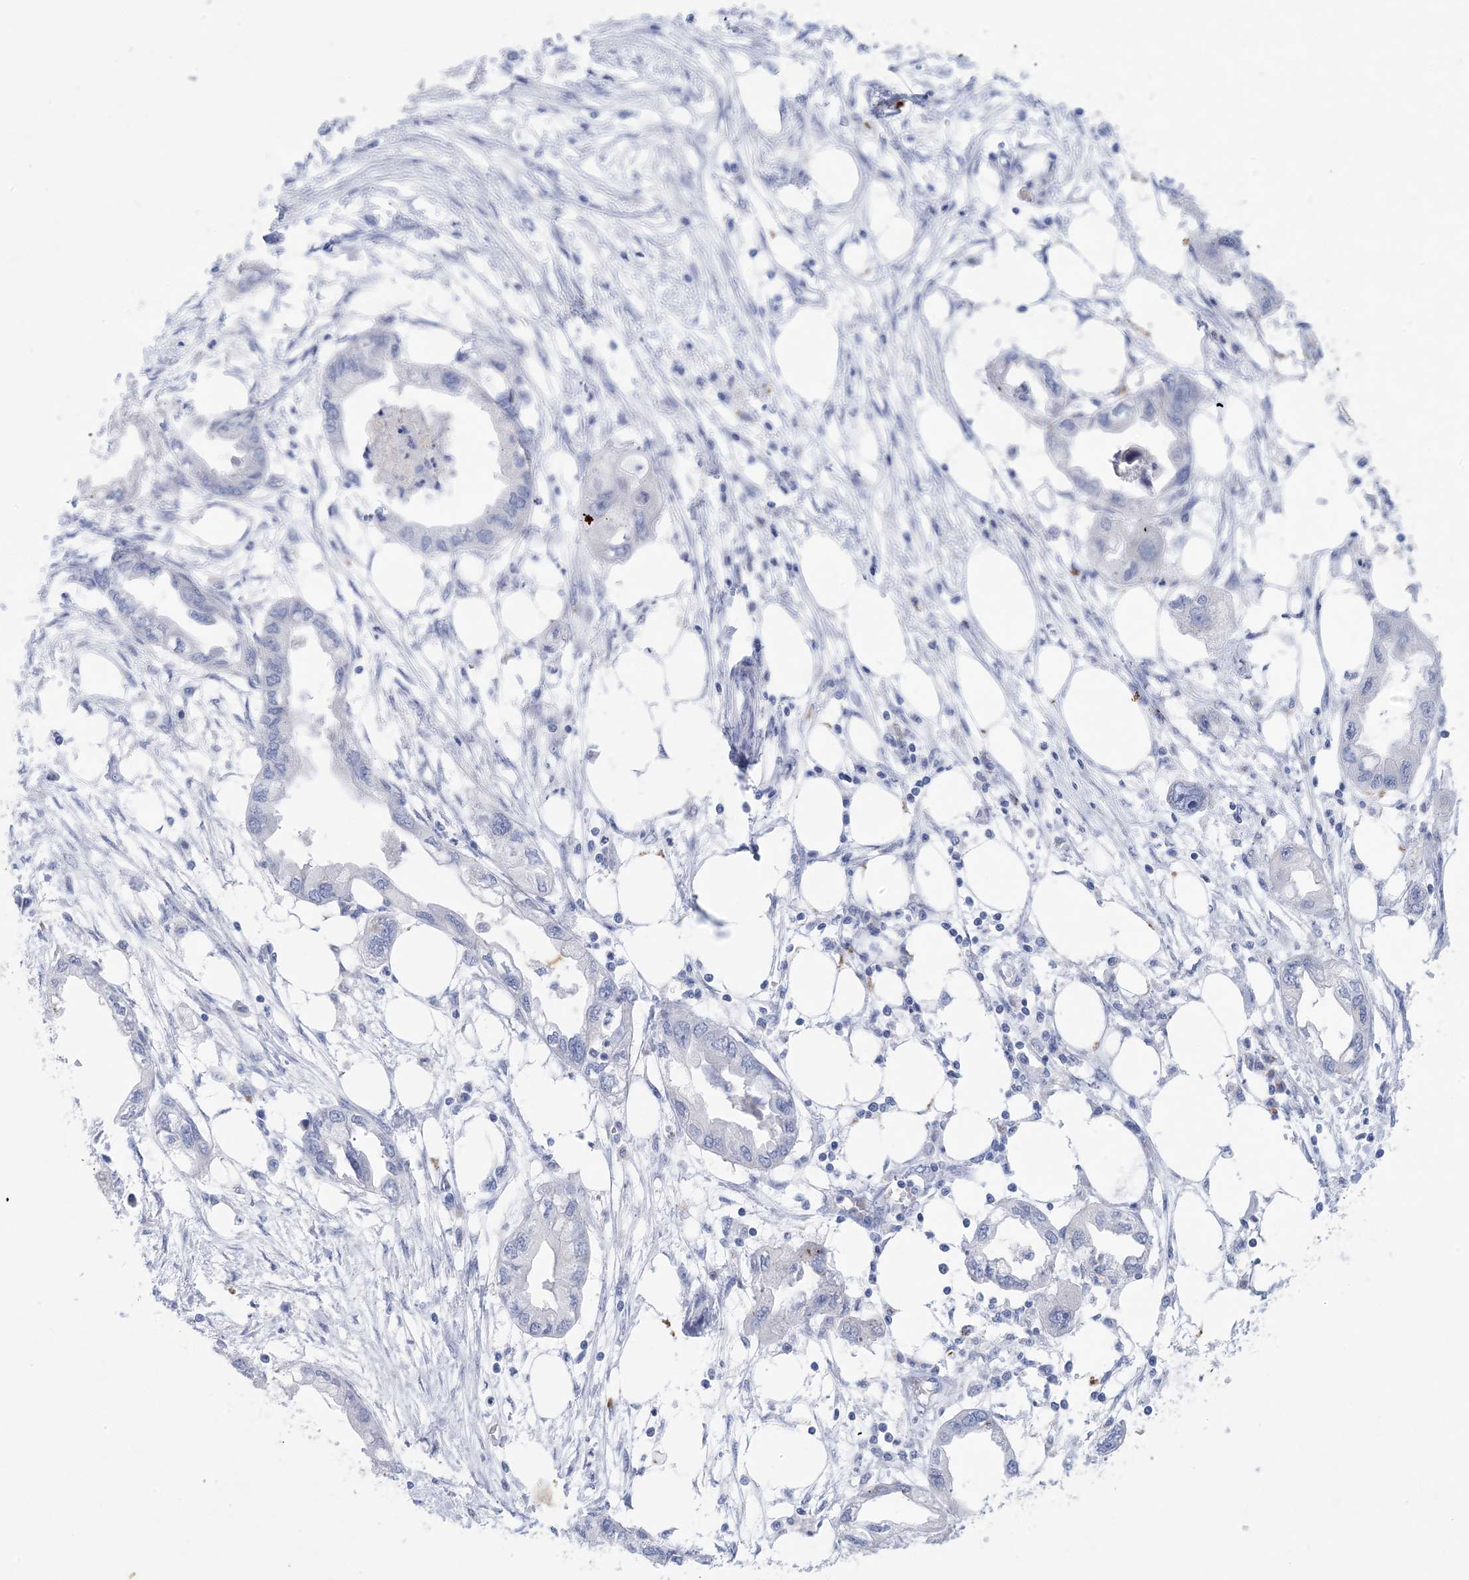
{"staining": {"intensity": "negative", "quantity": "none", "location": "none"}, "tissue": "endometrial cancer", "cell_type": "Tumor cells", "image_type": "cancer", "snomed": [{"axis": "morphology", "description": "Adenocarcinoma, NOS"}, {"axis": "morphology", "description": "Adenocarcinoma, metastatic, NOS"}, {"axis": "topography", "description": "Adipose tissue"}, {"axis": "topography", "description": "Endometrium"}], "caption": "DAB (3,3'-diaminobenzidine) immunohistochemical staining of metastatic adenocarcinoma (endometrial) demonstrates no significant expression in tumor cells.", "gene": "GABRG1", "patient": {"sex": "female", "age": 67}}